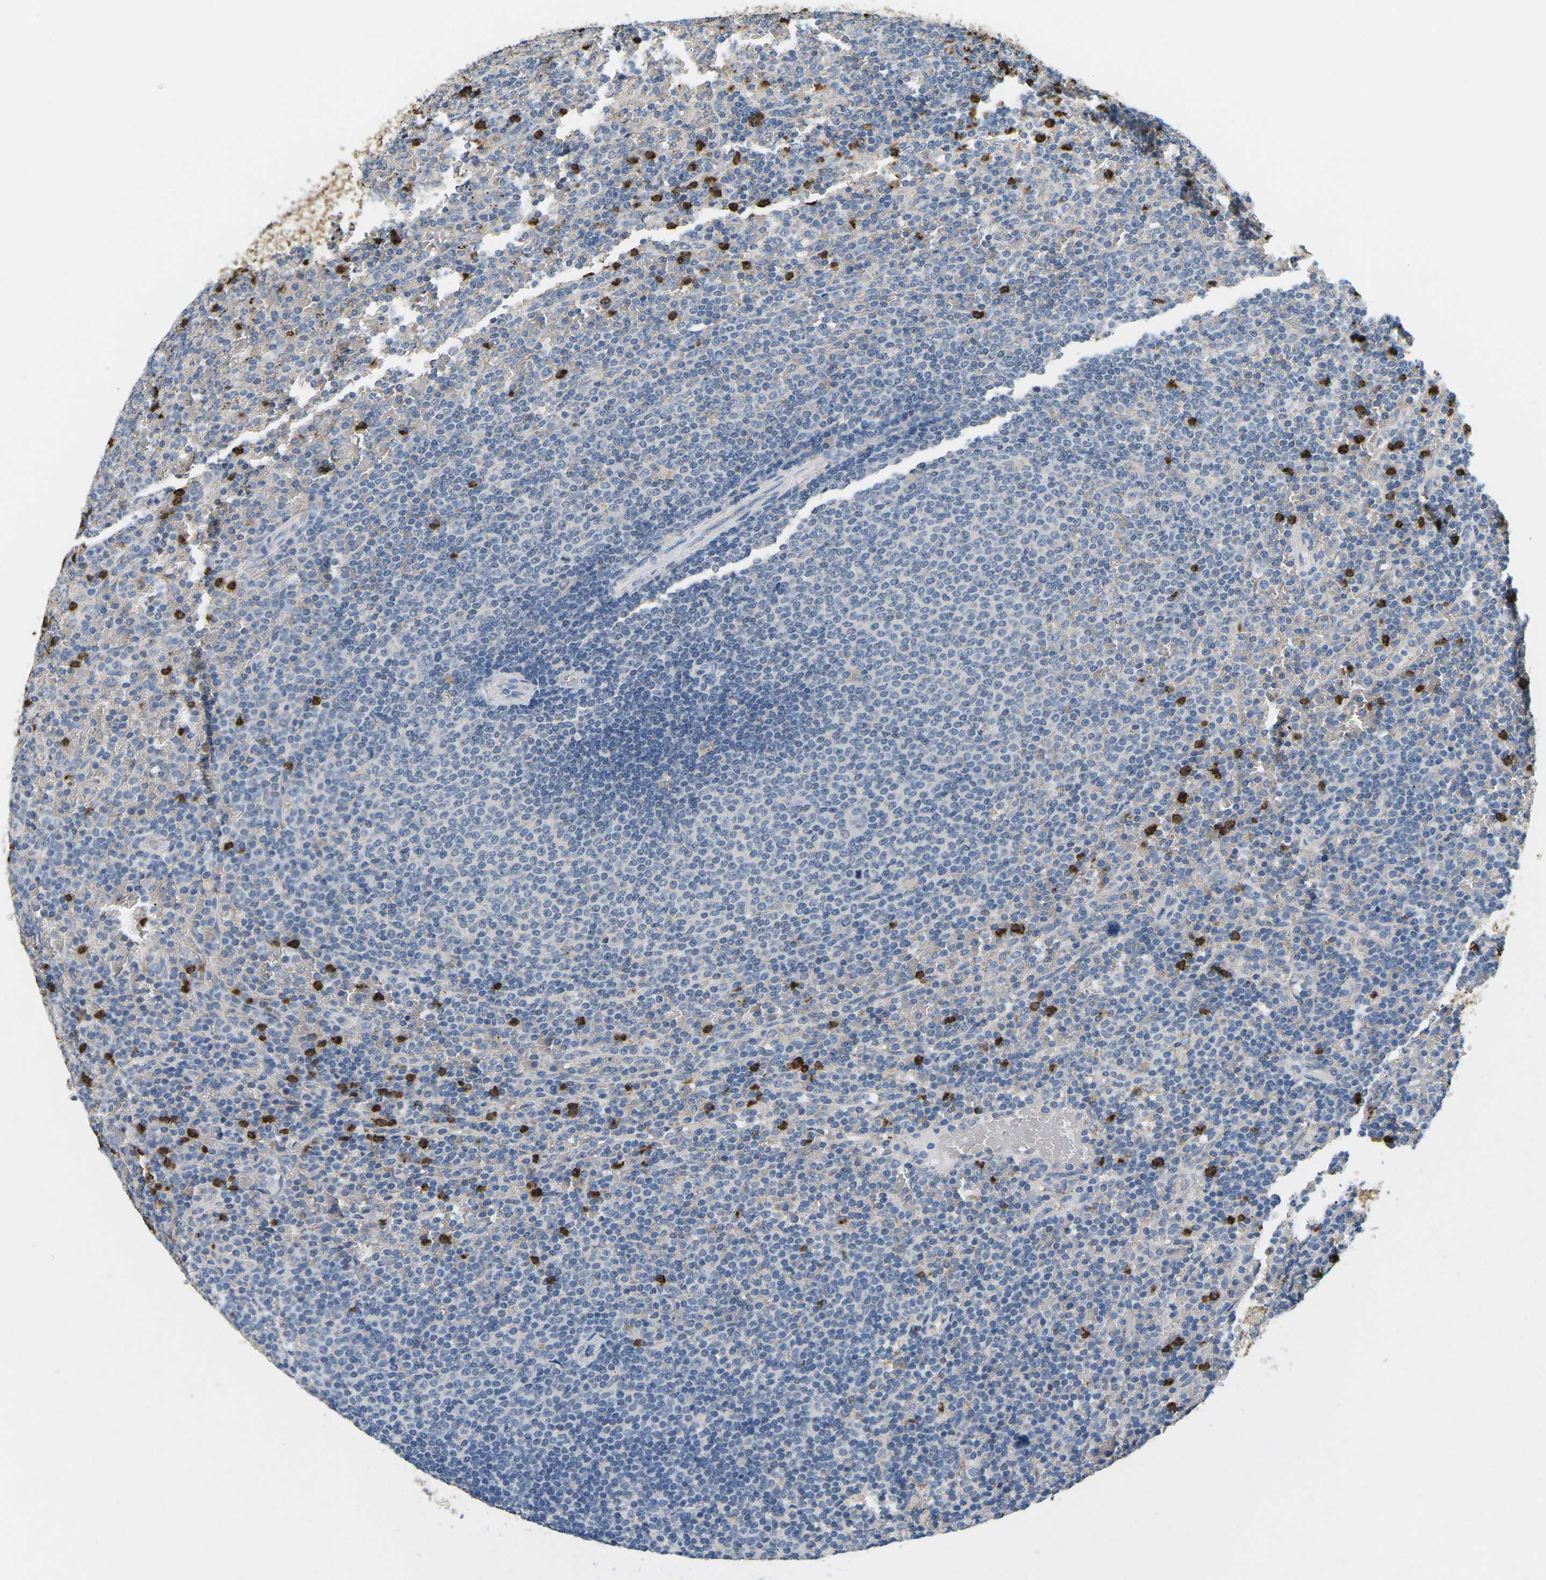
{"staining": {"intensity": "negative", "quantity": "none", "location": "none"}, "tissue": "lymphoma", "cell_type": "Tumor cells", "image_type": "cancer", "snomed": [{"axis": "morphology", "description": "Malignant lymphoma, non-Hodgkin's type, Low grade"}, {"axis": "topography", "description": "Spleen"}], "caption": "Tumor cells show no significant protein expression in lymphoma.", "gene": "ADM", "patient": {"sex": "female", "age": 77}}